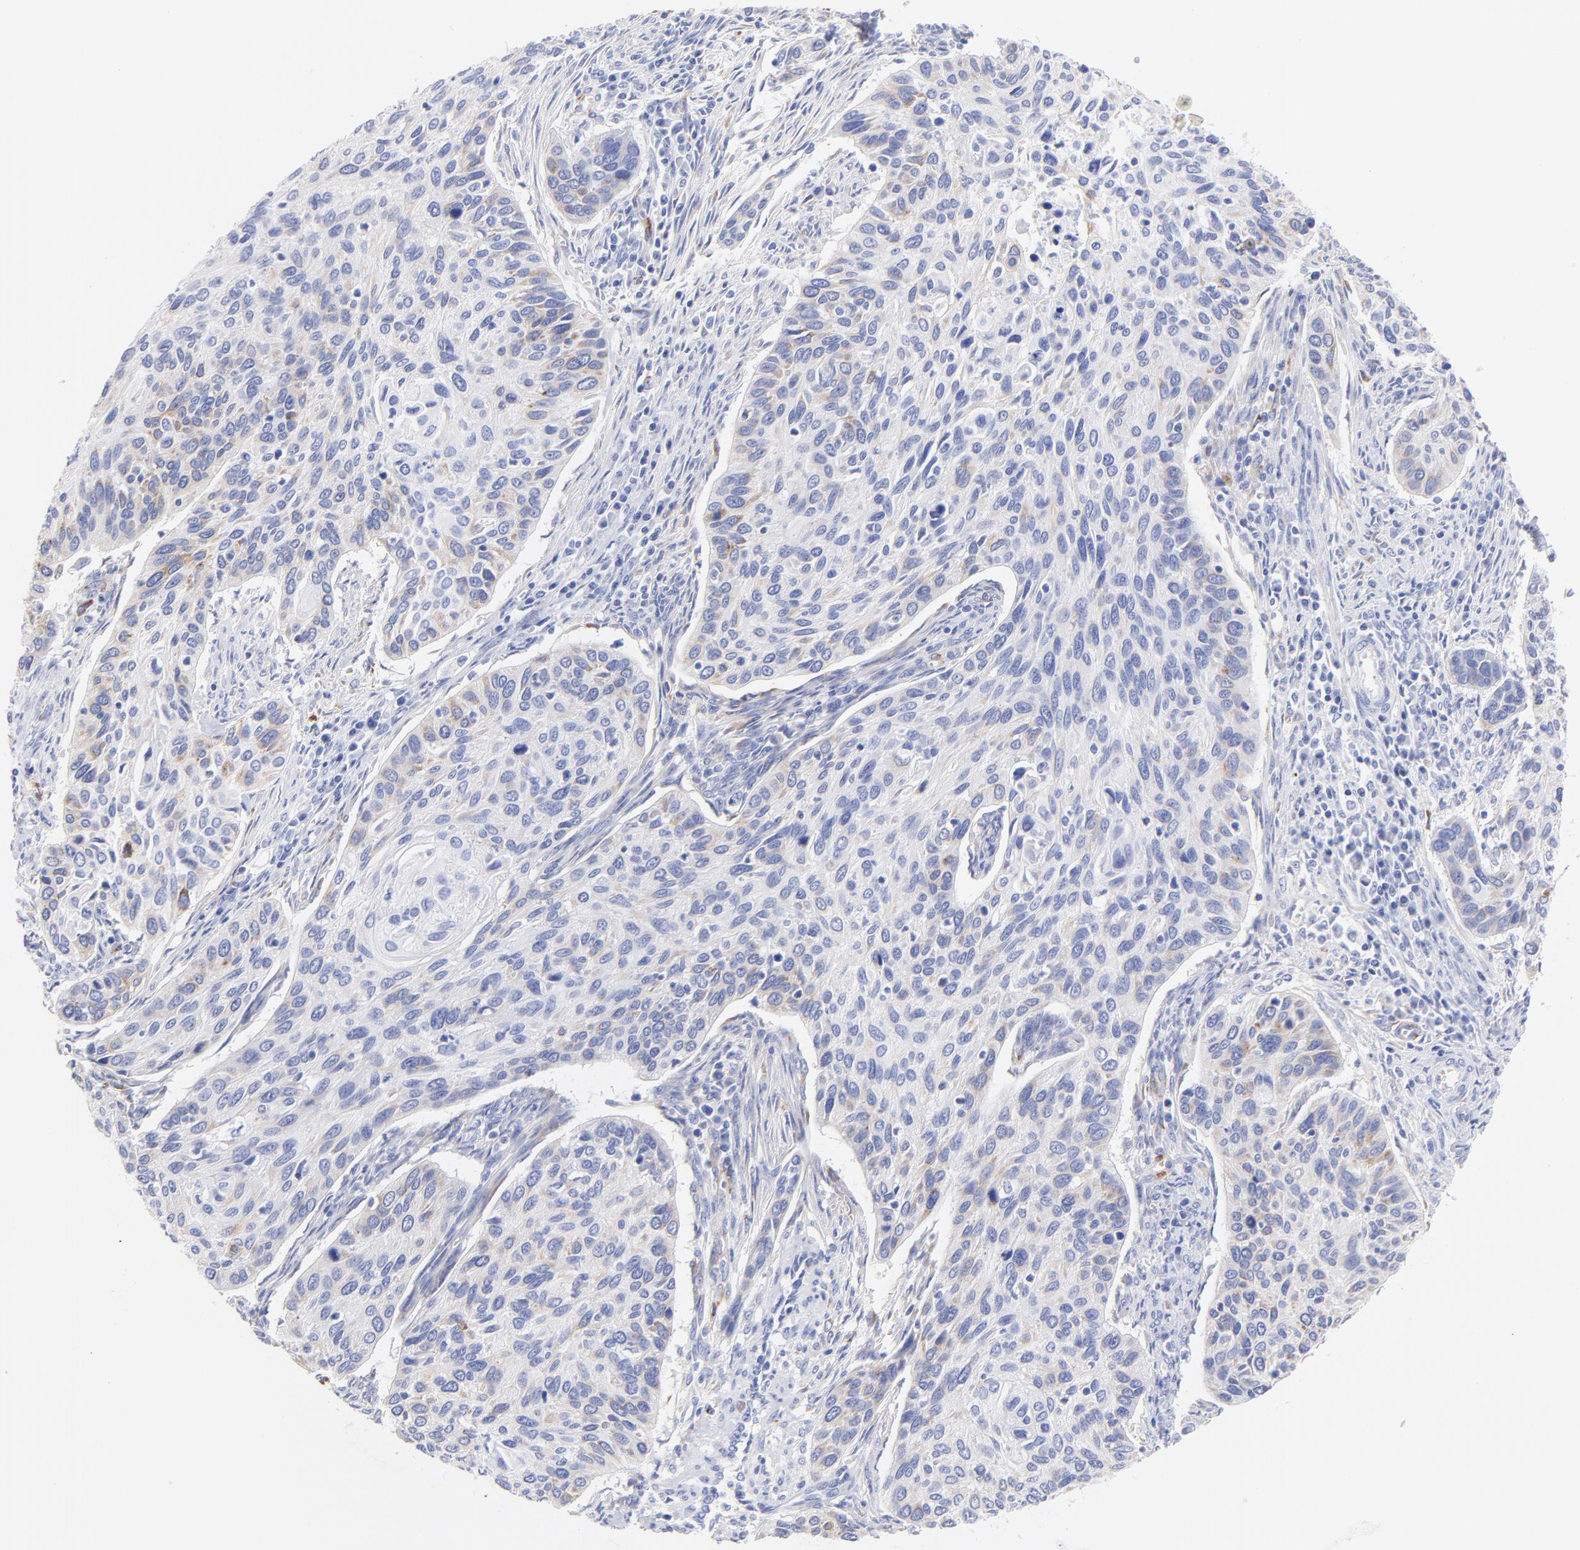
{"staining": {"intensity": "weak", "quantity": "<25%", "location": "cytoplasmic/membranous"}, "tissue": "cervical cancer", "cell_type": "Tumor cells", "image_type": "cancer", "snomed": [{"axis": "morphology", "description": "Squamous cell carcinoma, NOS"}, {"axis": "topography", "description": "Cervix"}], "caption": "Immunohistochemical staining of human cervical squamous cell carcinoma exhibits no significant positivity in tumor cells.", "gene": "C1QTNF6", "patient": {"sex": "female", "age": 57}}